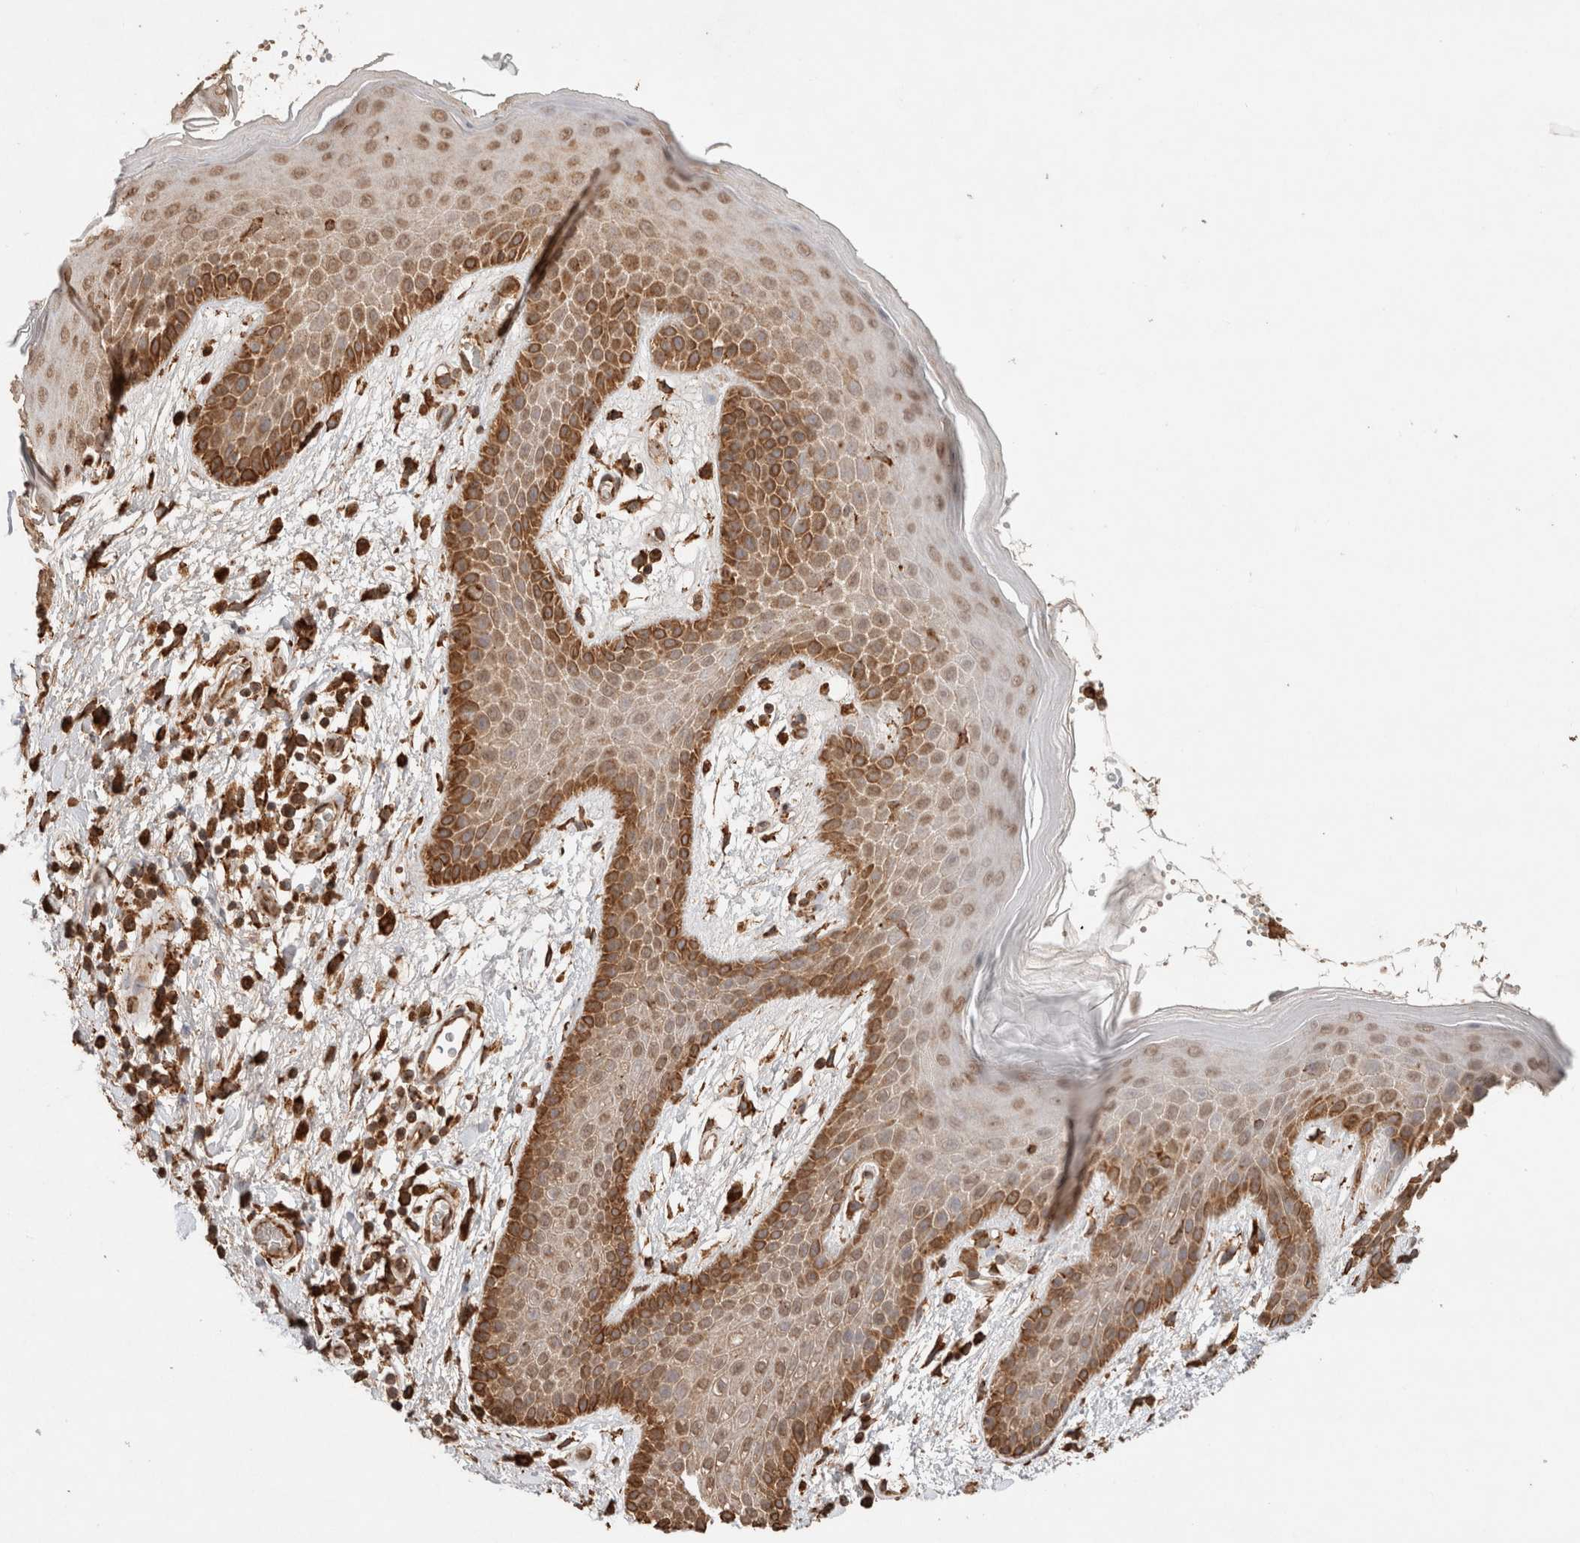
{"staining": {"intensity": "moderate", "quantity": ">75%", "location": "cytoplasmic/membranous"}, "tissue": "skin", "cell_type": "Epidermal cells", "image_type": "normal", "snomed": [{"axis": "morphology", "description": "Normal tissue, NOS"}, {"axis": "topography", "description": "Anal"}], "caption": "Immunohistochemistry micrograph of benign human skin stained for a protein (brown), which displays medium levels of moderate cytoplasmic/membranous expression in about >75% of epidermal cells.", "gene": "ERAP1", "patient": {"sex": "male", "age": 74}}